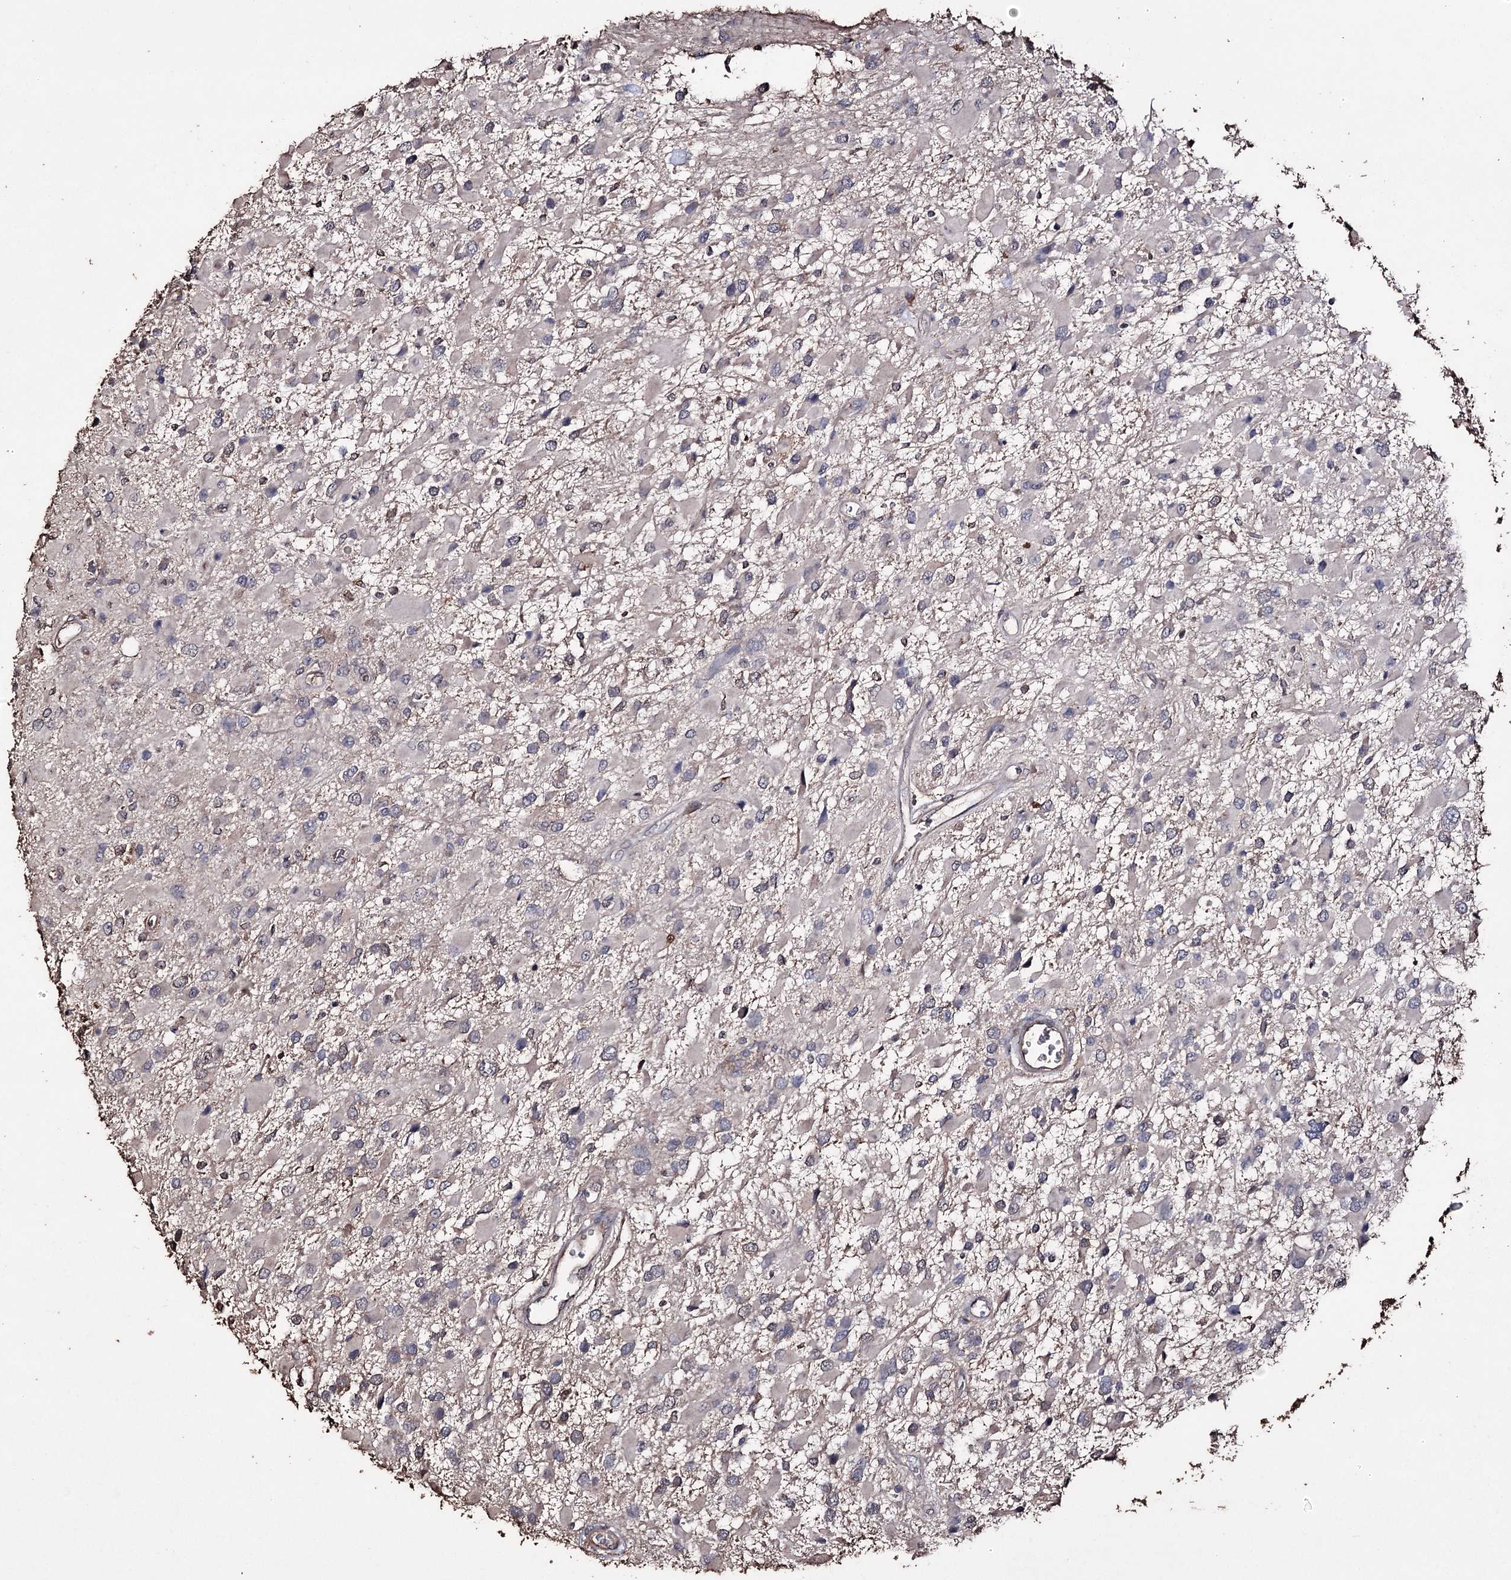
{"staining": {"intensity": "negative", "quantity": "none", "location": "none"}, "tissue": "glioma", "cell_type": "Tumor cells", "image_type": "cancer", "snomed": [{"axis": "morphology", "description": "Glioma, malignant, High grade"}, {"axis": "topography", "description": "Brain"}], "caption": "A high-resolution image shows IHC staining of high-grade glioma (malignant), which demonstrates no significant staining in tumor cells. (Stains: DAB IHC with hematoxylin counter stain, Microscopy: brightfield microscopy at high magnification).", "gene": "ZNF662", "patient": {"sex": "male", "age": 53}}